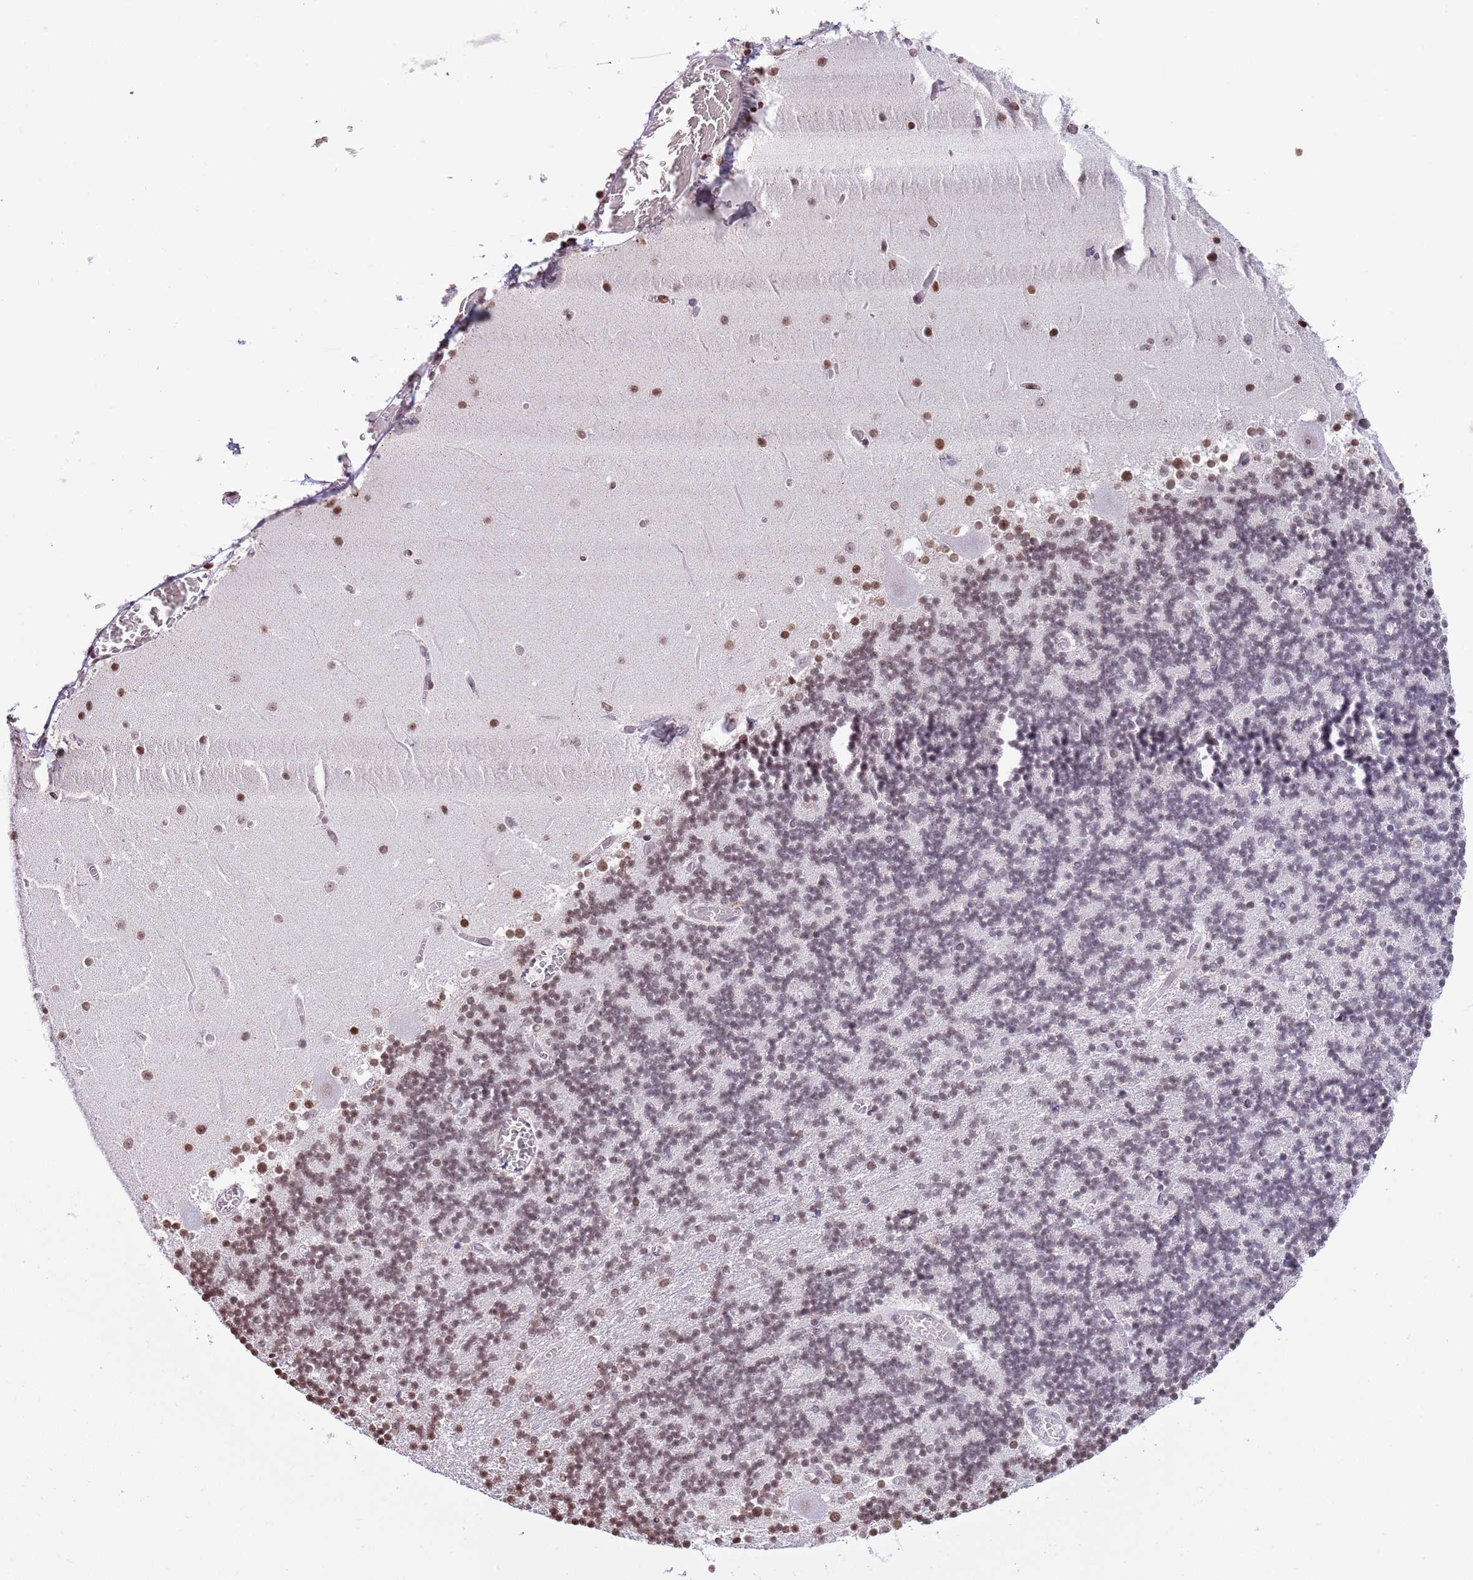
{"staining": {"intensity": "moderate", "quantity": "25%-75%", "location": "nuclear"}, "tissue": "cerebellum", "cell_type": "Cells in granular layer", "image_type": "normal", "snomed": [{"axis": "morphology", "description": "Normal tissue, NOS"}, {"axis": "topography", "description": "Cerebellum"}], "caption": "Immunohistochemistry image of benign cerebellum stained for a protein (brown), which demonstrates medium levels of moderate nuclear expression in approximately 25%-75% of cells in granular layer.", "gene": "KPNA3", "patient": {"sex": "female", "age": 28}}